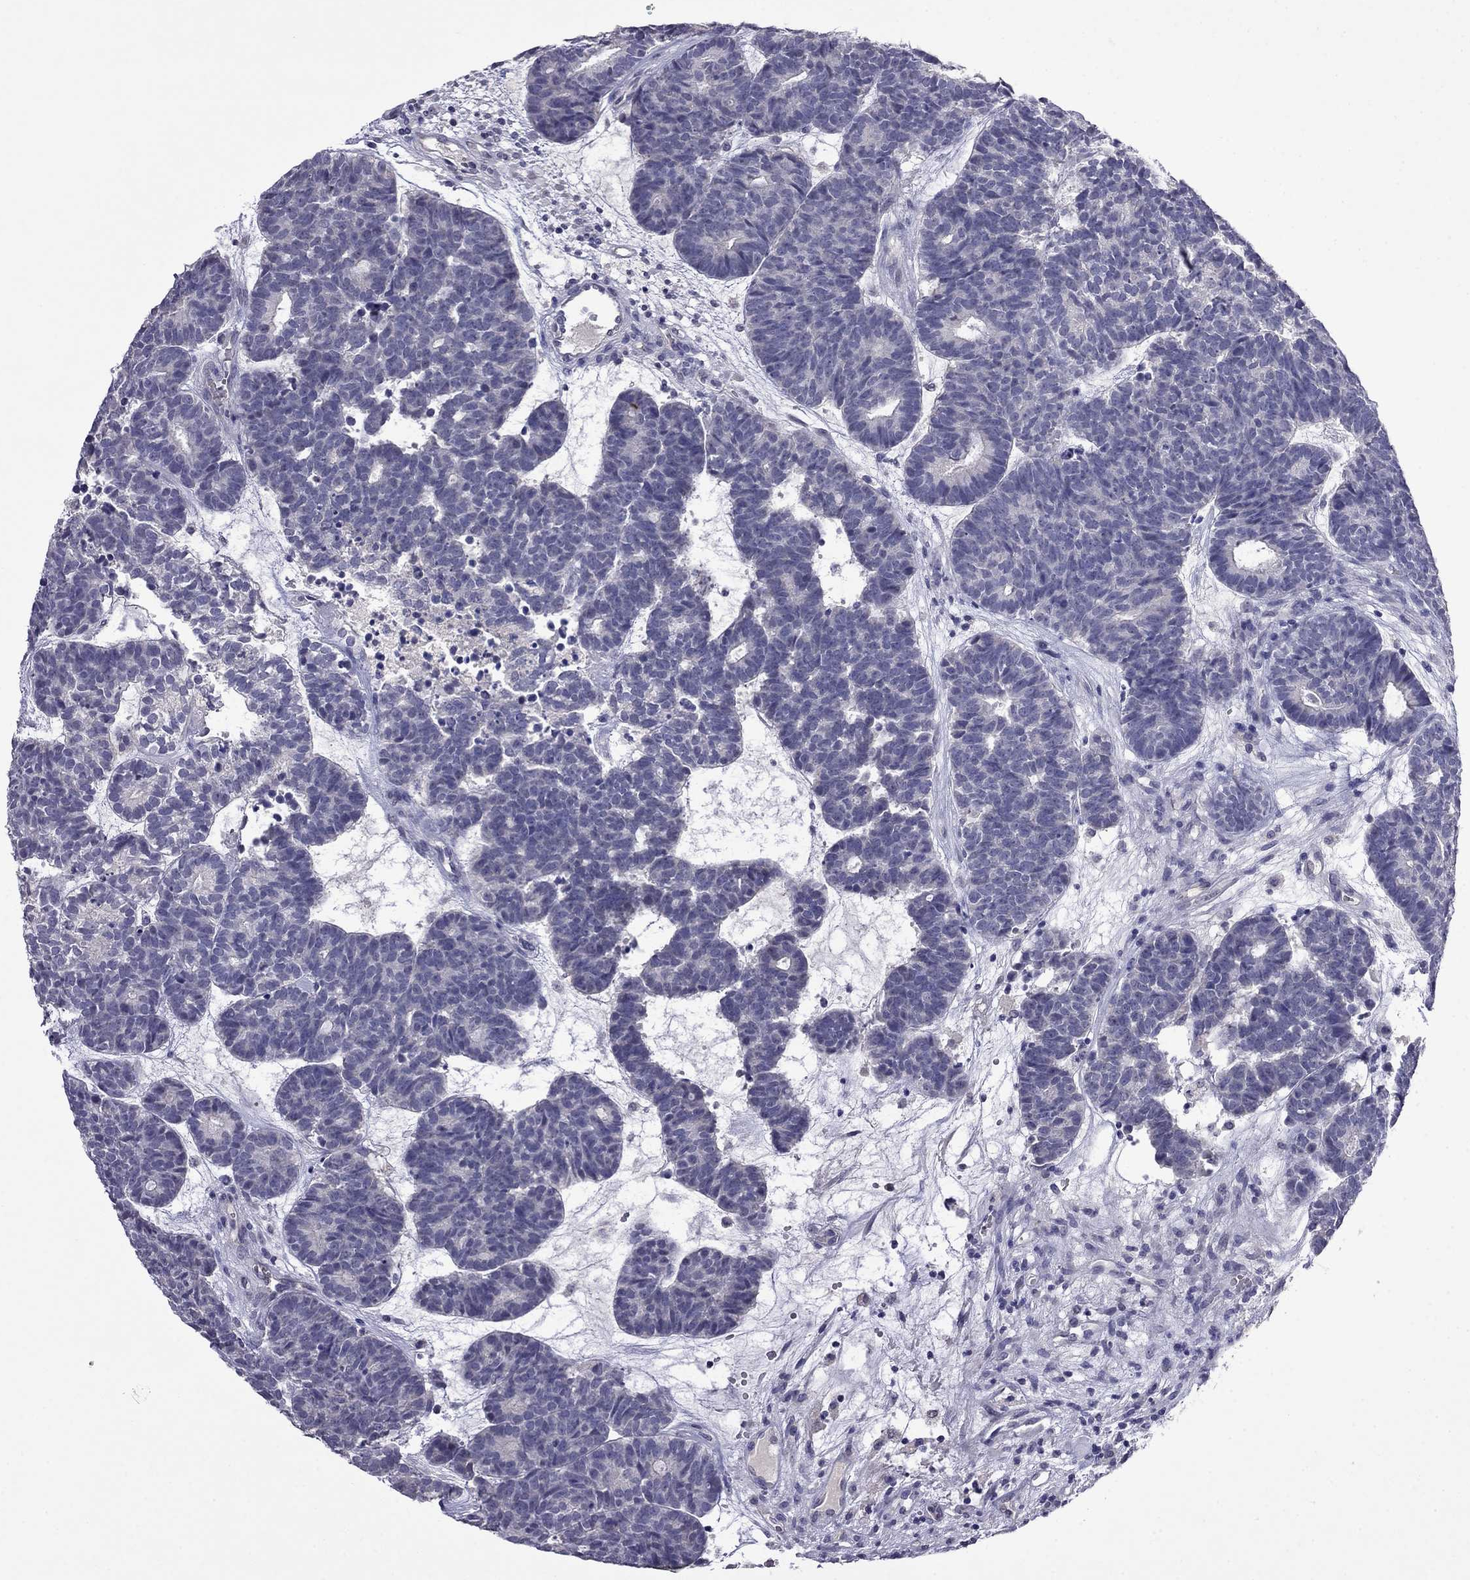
{"staining": {"intensity": "negative", "quantity": "none", "location": "none"}, "tissue": "head and neck cancer", "cell_type": "Tumor cells", "image_type": "cancer", "snomed": [{"axis": "morphology", "description": "Adenocarcinoma, NOS"}, {"axis": "topography", "description": "Head-Neck"}], "caption": "Immunohistochemical staining of adenocarcinoma (head and neck) displays no significant expression in tumor cells.", "gene": "STAR", "patient": {"sex": "female", "age": 81}}